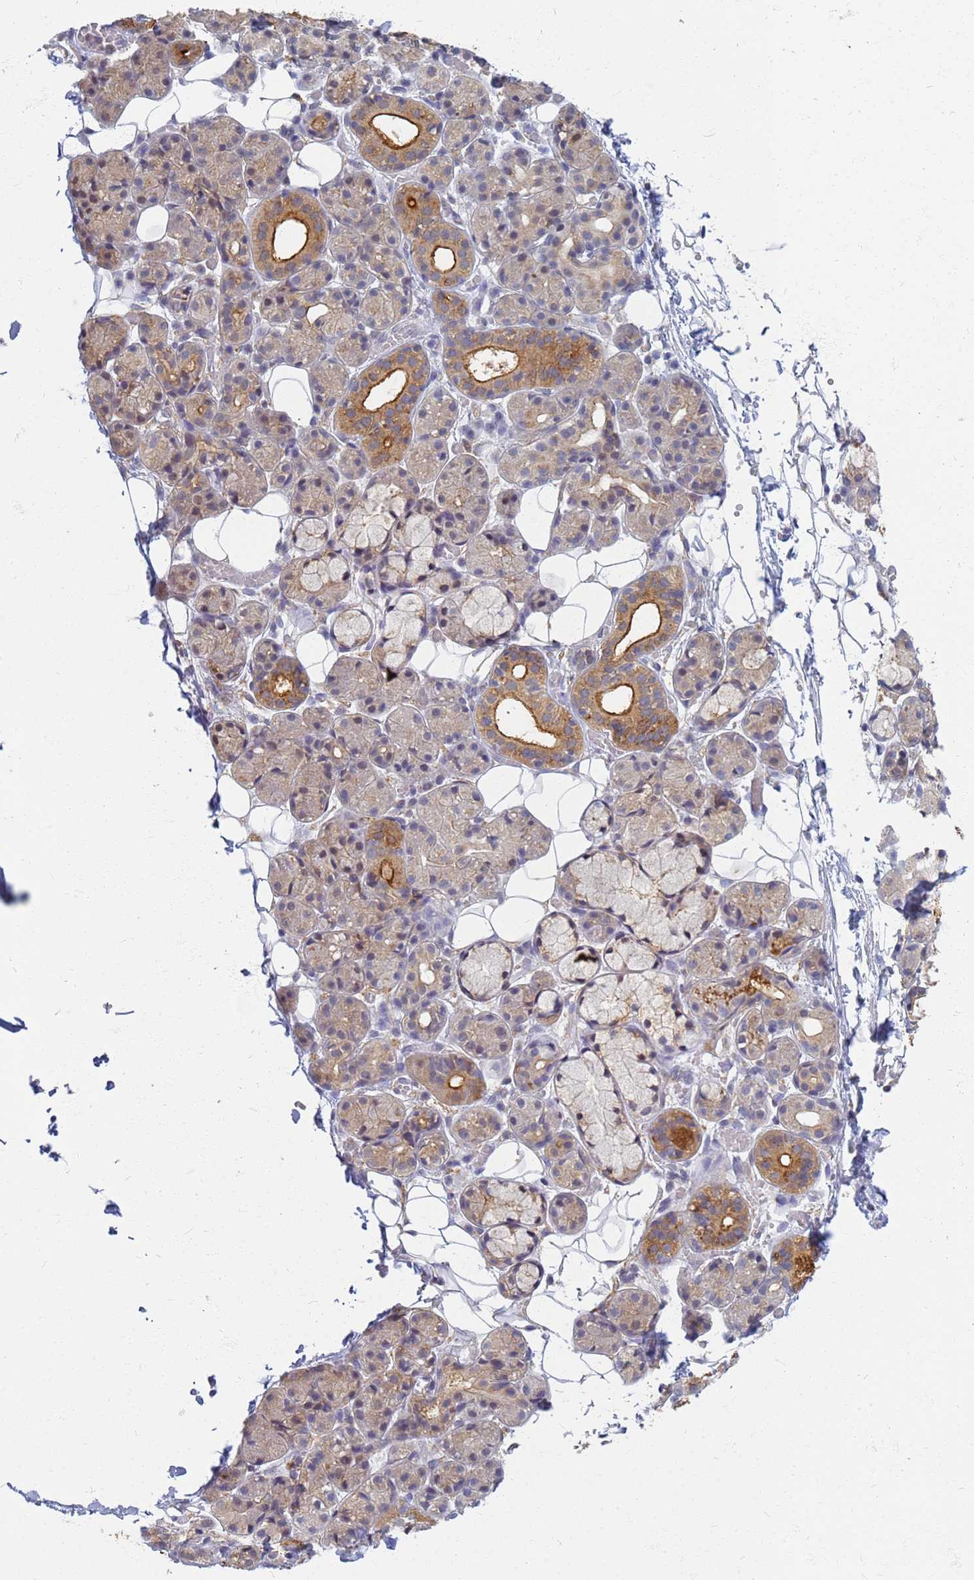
{"staining": {"intensity": "strong", "quantity": "<25%", "location": "cytoplasmic/membranous"}, "tissue": "salivary gland", "cell_type": "Glandular cells", "image_type": "normal", "snomed": [{"axis": "morphology", "description": "Normal tissue, NOS"}, {"axis": "topography", "description": "Salivary gland"}], "caption": "Protein staining exhibits strong cytoplasmic/membranous staining in about <25% of glandular cells in unremarkable salivary gland.", "gene": "ATP6V1E1", "patient": {"sex": "male", "age": 63}}